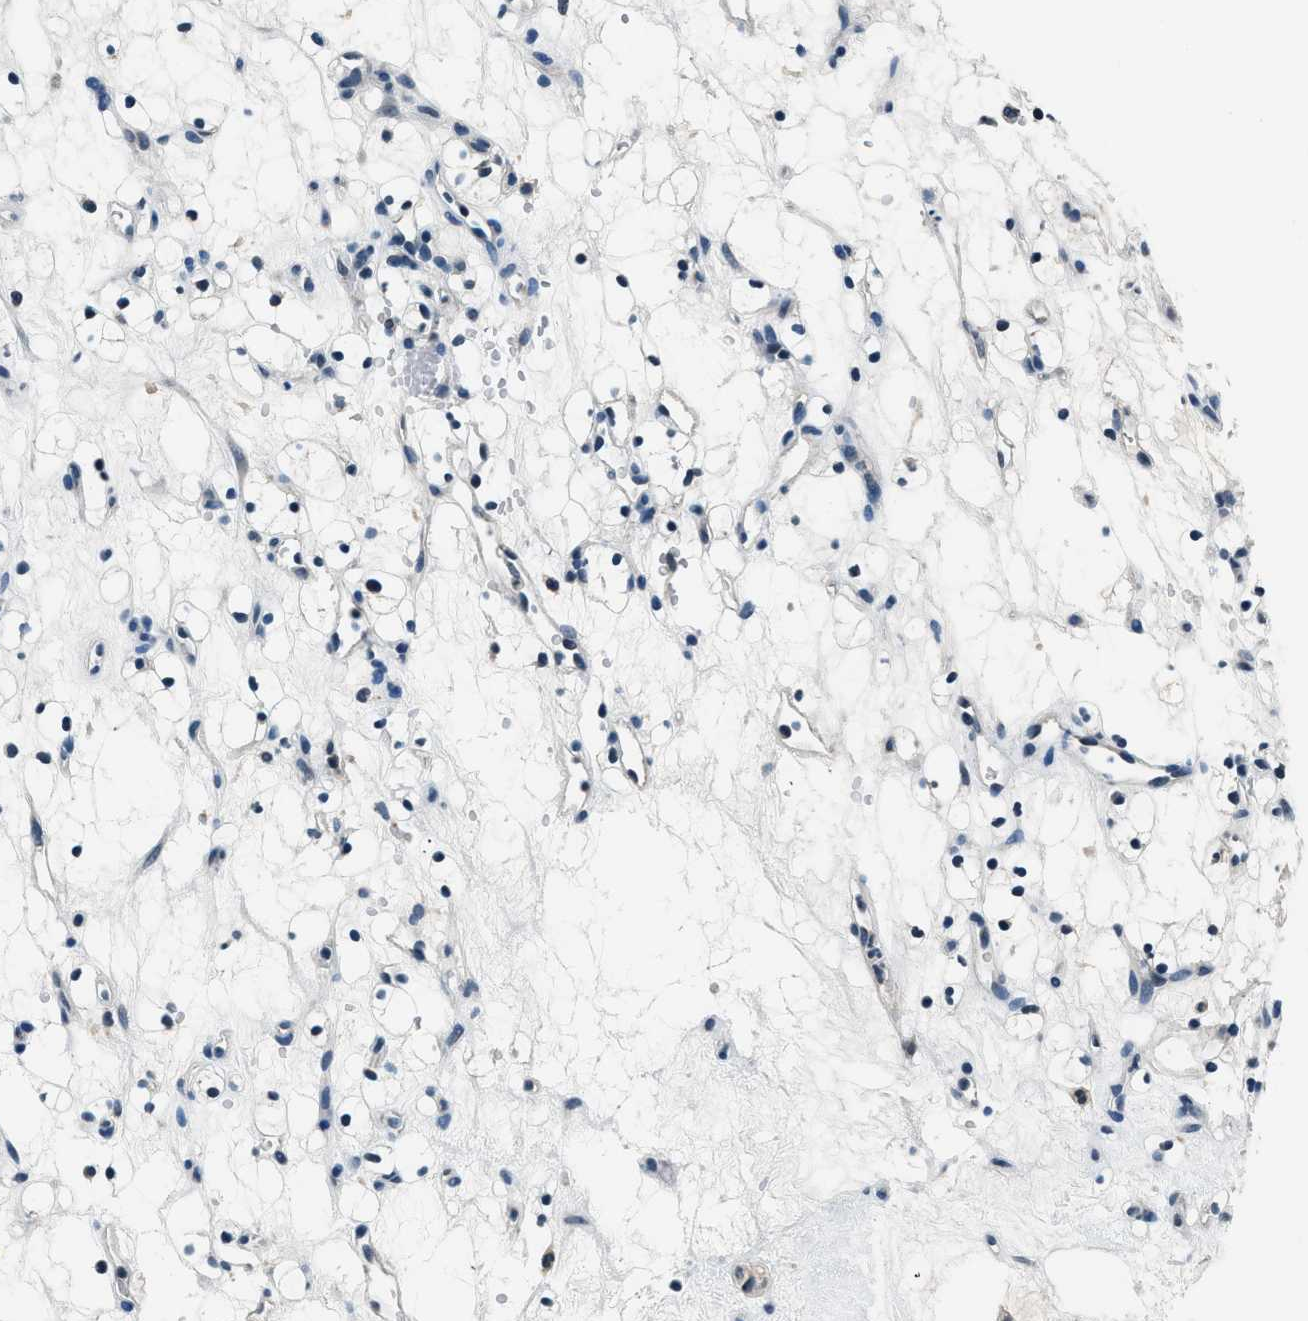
{"staining": {"intensity": "negative", "quantity": "none", "location": "none"}, "tissue": "renal cancer", "cell_type": "Tumor cells", "image_type": "cancer", "snomed": [{"axis": "morphology", "description": "Adenocarcinoma, NOS"}, {"axis": "topography", "description": "Kidney"}], "caption": "IHC micrograph of human renal cancer stained for a protein (brown), which reveals no positivity in tumor cells.", "gene": "NME8", "patient": {"sex": "female", "age": 60}}